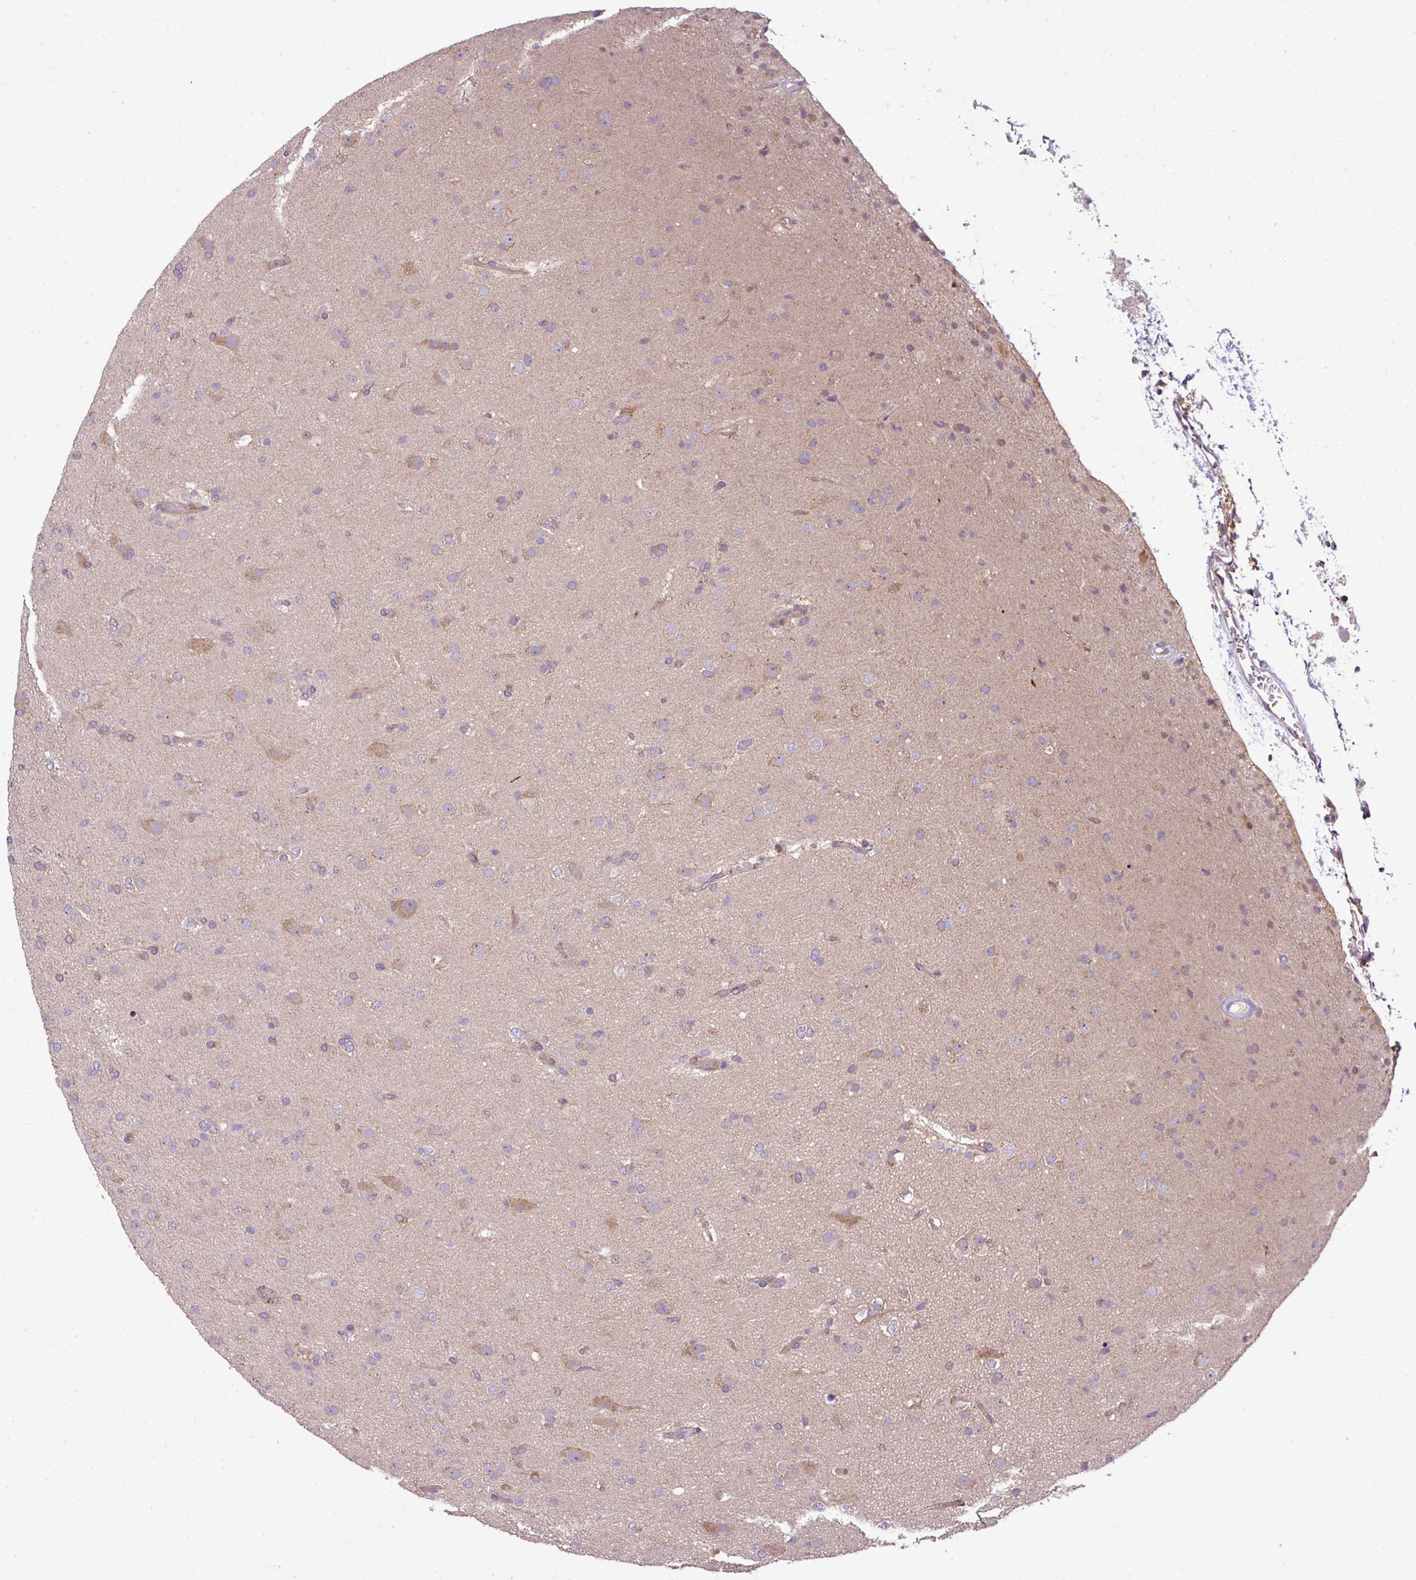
{"staining": {"intensity": "negative", "quantity": "none", "location": "none"}, "tissue": "glioma", "cell_type": "Tumor cells", "image_type": "cancer", "snomed": [{"axis": "morphology", "description": "Glioma, malignant, Low grade"}, {"axis": "topography", "description": "Brain"}], "caption": "A high-resolution histopathology image shows immunohistochemistry (IHC) staining of malignant glioma (low-grade), which displays no significant expression in tumor cells.", "gene": "PAPLN", "patient": {"sex": "male", "age": 65}}